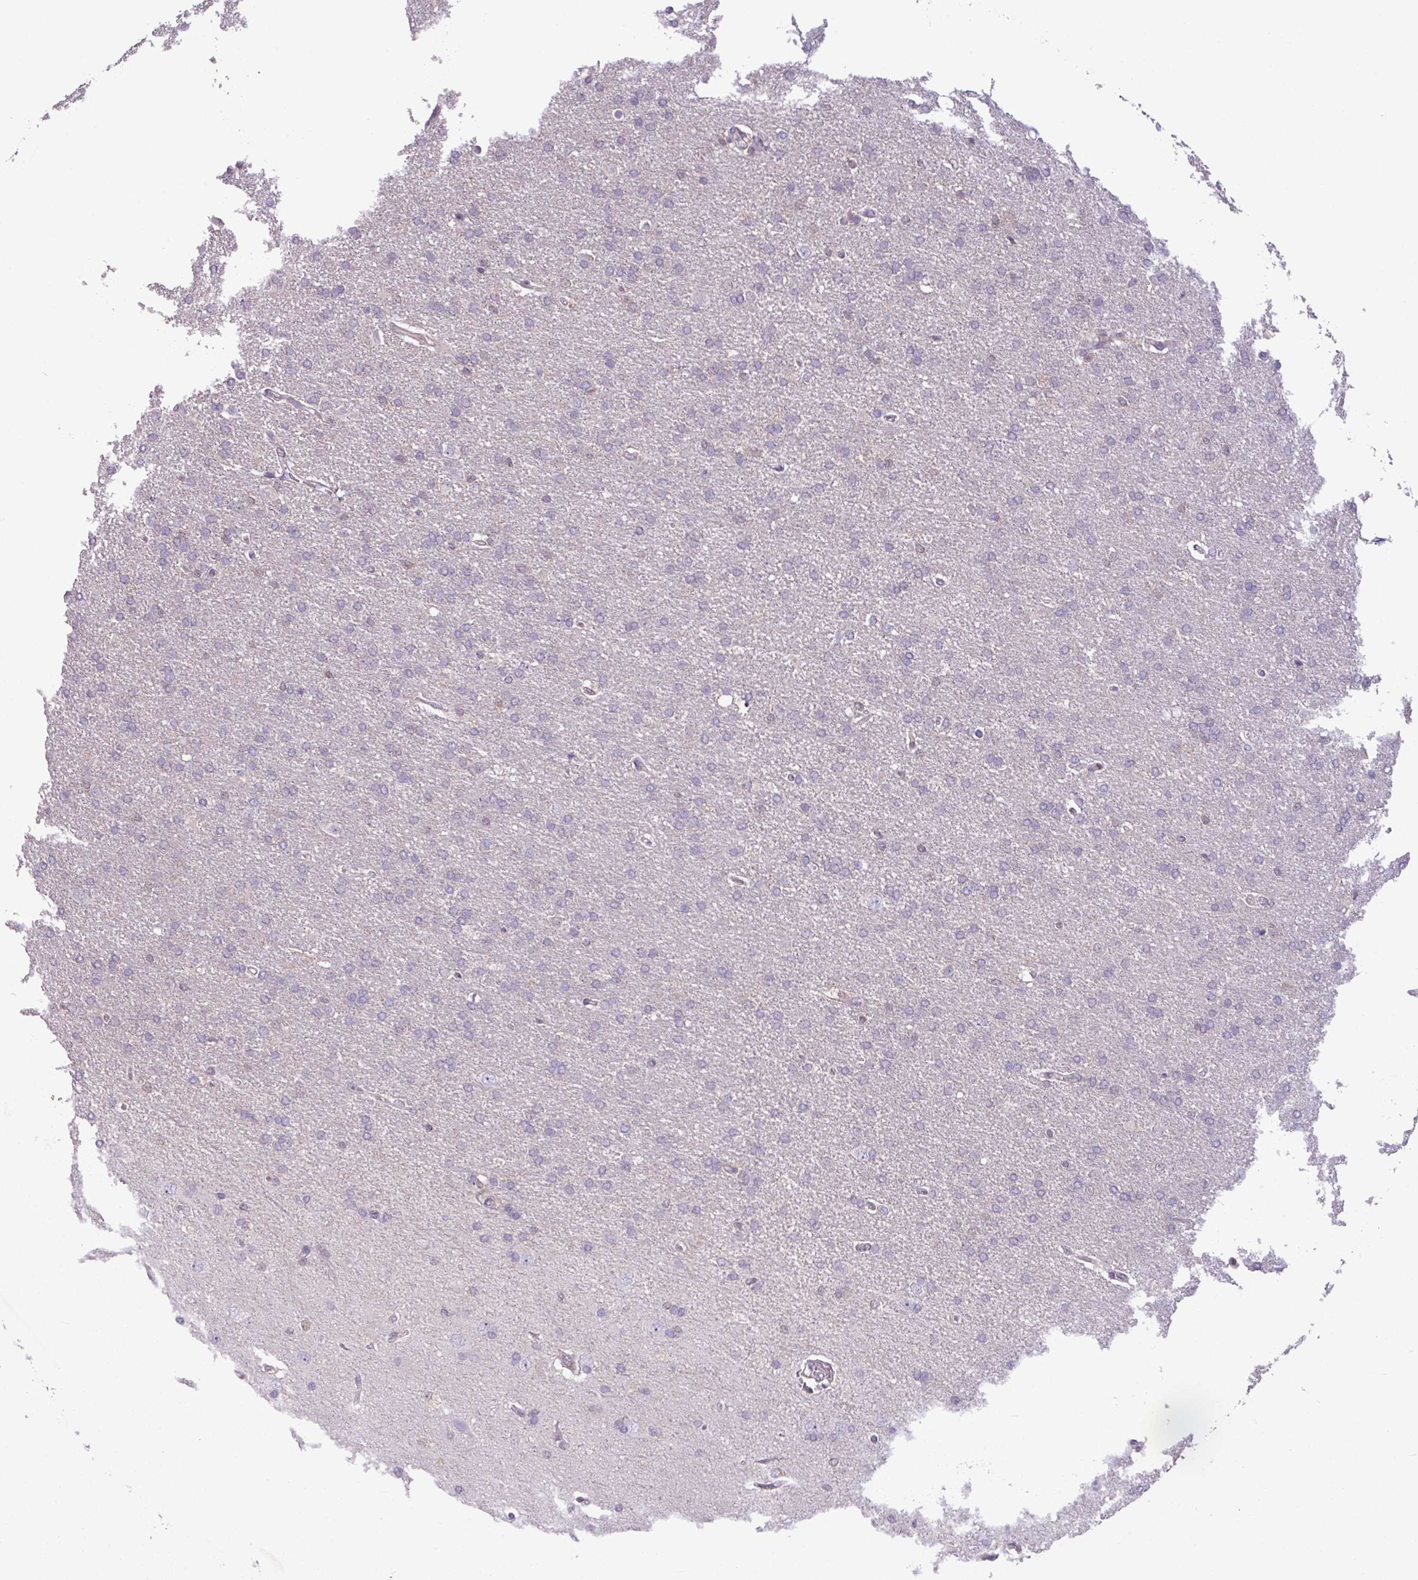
{"staining": {"intensity": "negative", "quantity": "none", "location": "none"}, "tissue": "glioma", "cell_type": "Tumor cells", "image_type": "cancer", "snomed": [{"axis": "morphology", "description": "Glioma, malignant, High grade"}, {"axis": "topography", "description": "Brain"}], "caption": "Tumor cells show no significant positivity in glioma.", "gene": "TTLL12", "patient": {"sex": "male", "age": 72}}